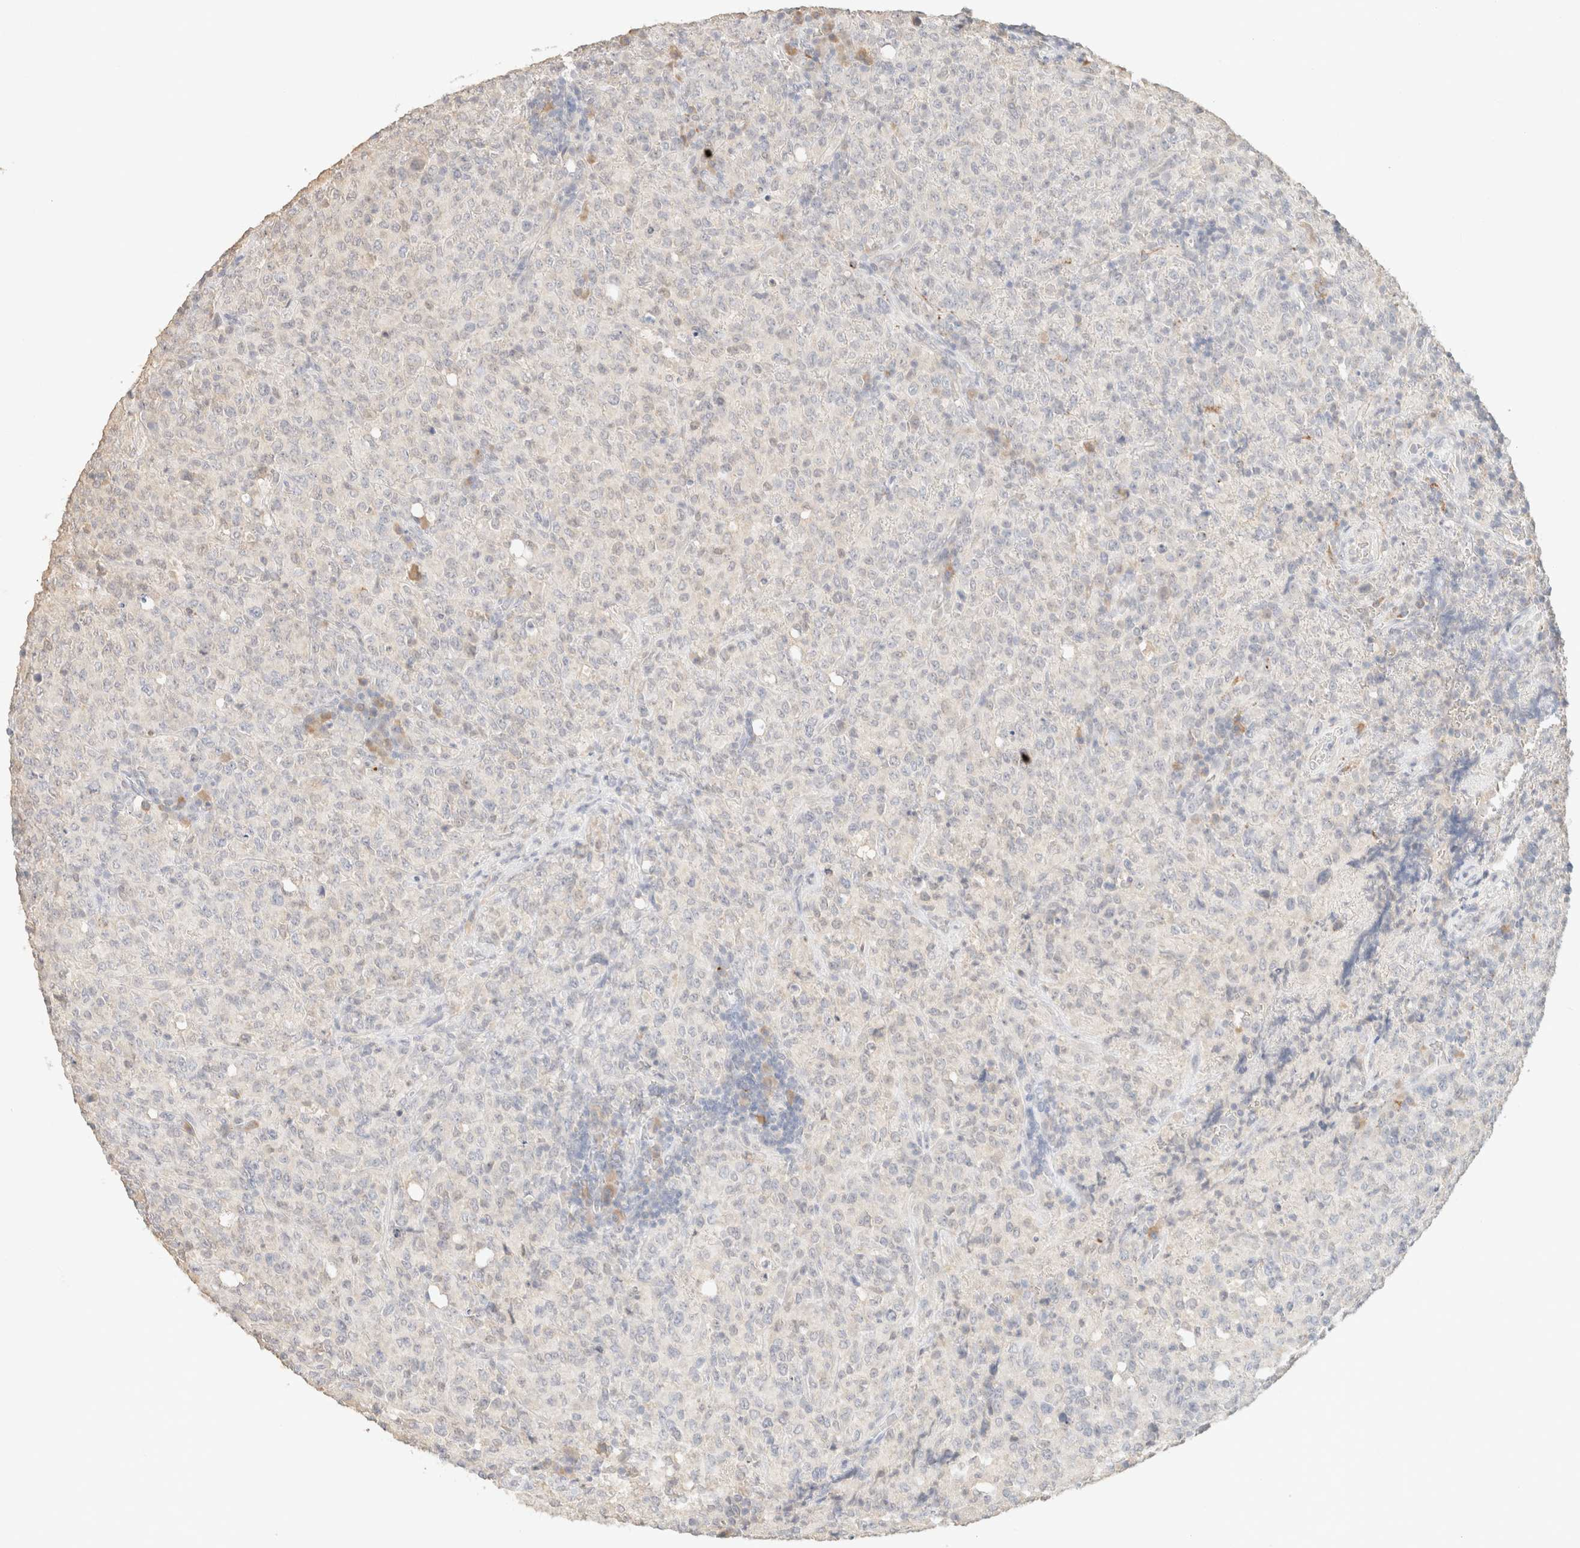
{"staining": {"intensity": "negative", "quantity": "none", "location": "none"}, "tissue": "lymphoma", "cell_type": "Tumor cells", "image_type": "cancer", "snomed": [{"axis": "morphology", "description": "Malignant lymphoma, non-Hodgkin's type, High grade"}, {"axis": "topography", "description": "Tonsil"}], "caption": "High magnification brightfield microscopy of malignant lymphoma, non-Hodgkin's type (high-grade) stained with DAB (3,3'-diaminobenzidine) (brown) and counterstained with hematoxylin (blue): tumor cells show no significant staining.", "gene": "CPA1", "patient": {"sex": "female", "age": 36}}